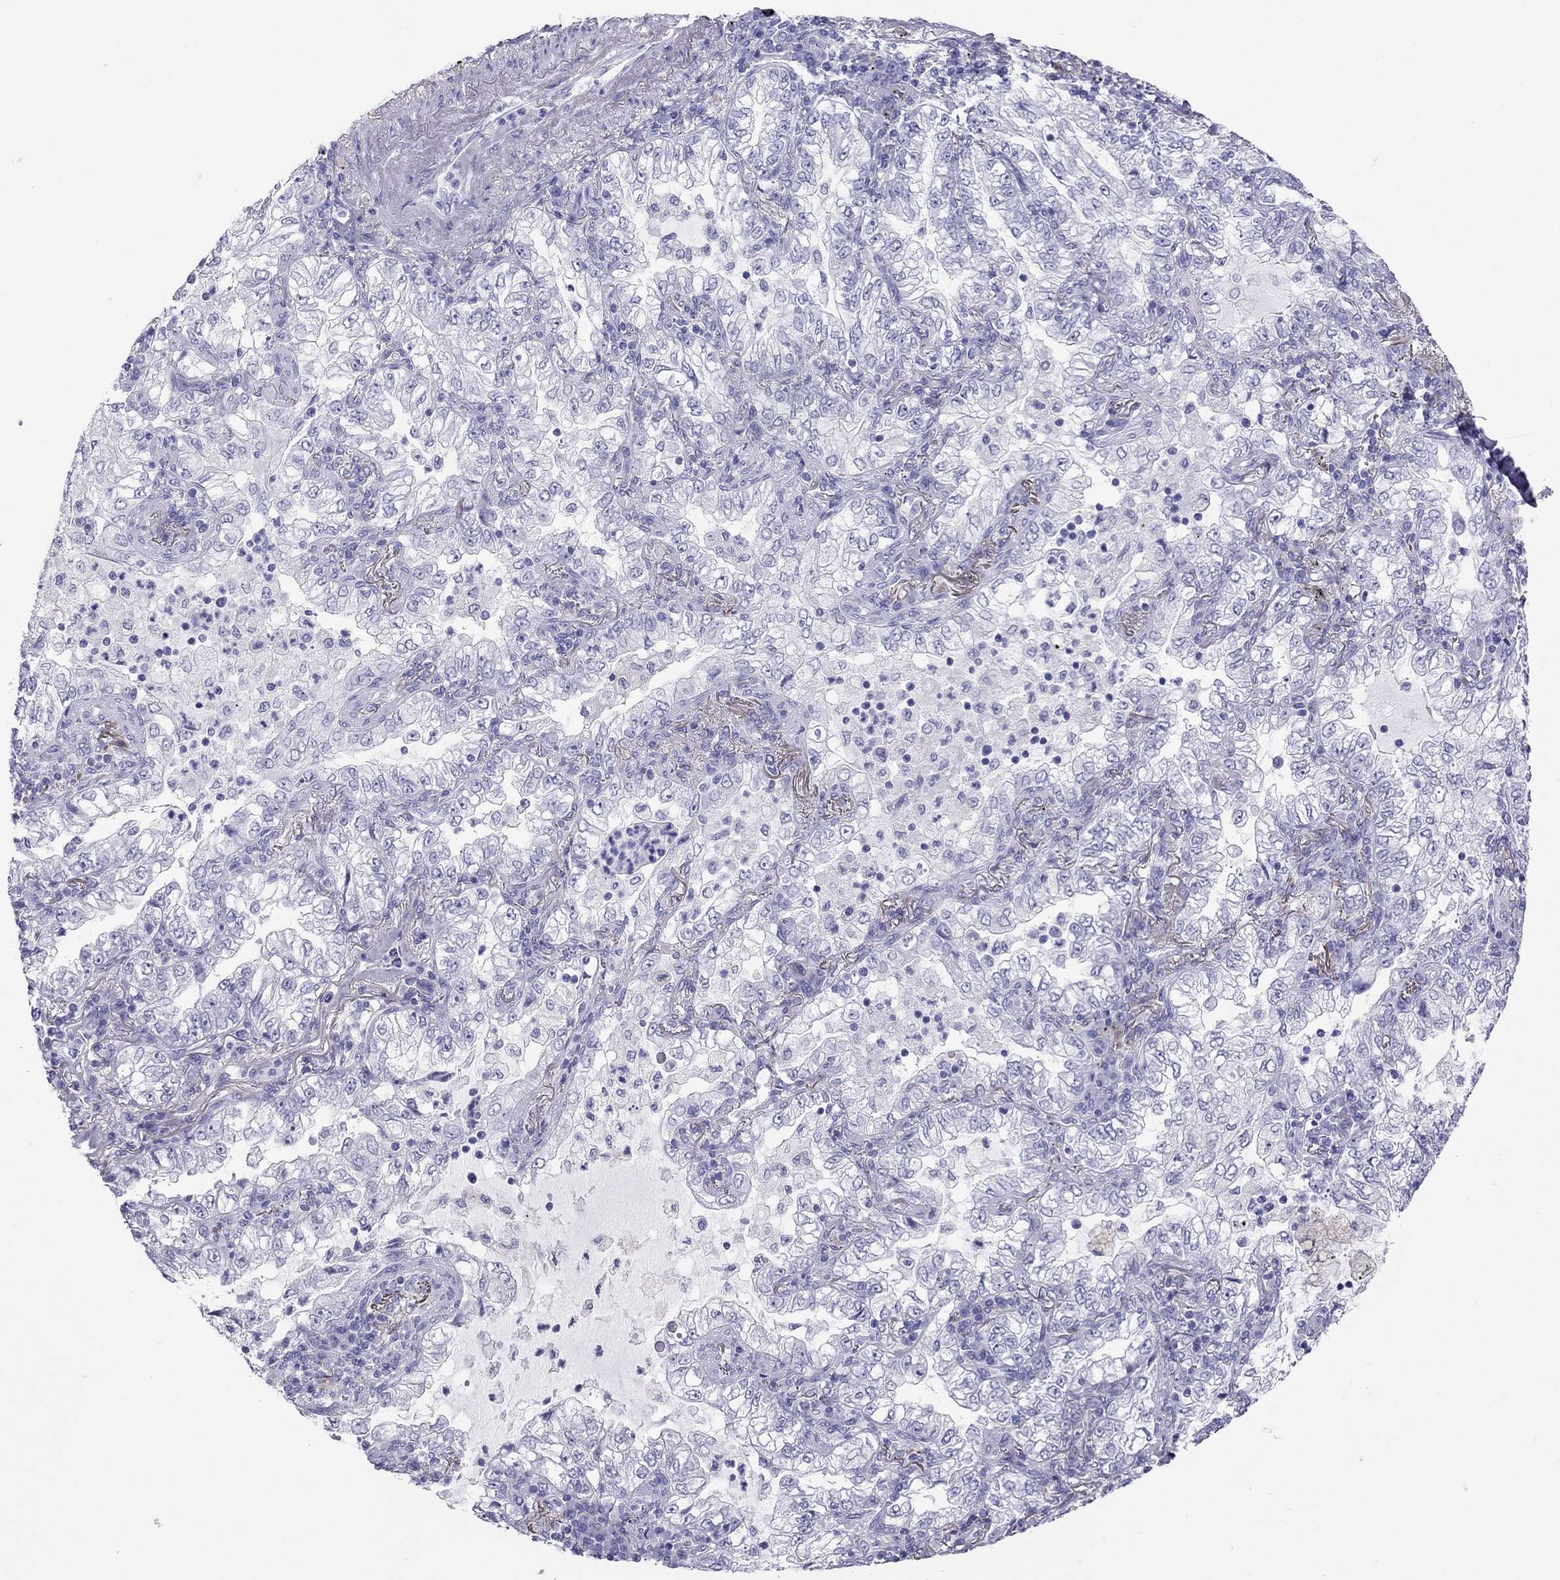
{"staining": {"intensity": "negative", "quantity": "none", "location": "none"}, "tissue": "lung cancer", "cell_type": "Tumor cells", "image_type": "cancer", "snomed": [{"axis": "morphology", "description": "Adenocarcinoma, NOS"}, {"axis": "topography", "description": "Lung"}], "caption": "High magnification brightfield microscopy of lung cancer (adenocarcinoma) stained with DAB (3,3'-diaminobenzidine) (brown) and counterstained with hematoxylin (blue): tumor cells show no significant staining.", "gene": "PSMB11", "patient": {"sex": "female", "age": 73}}